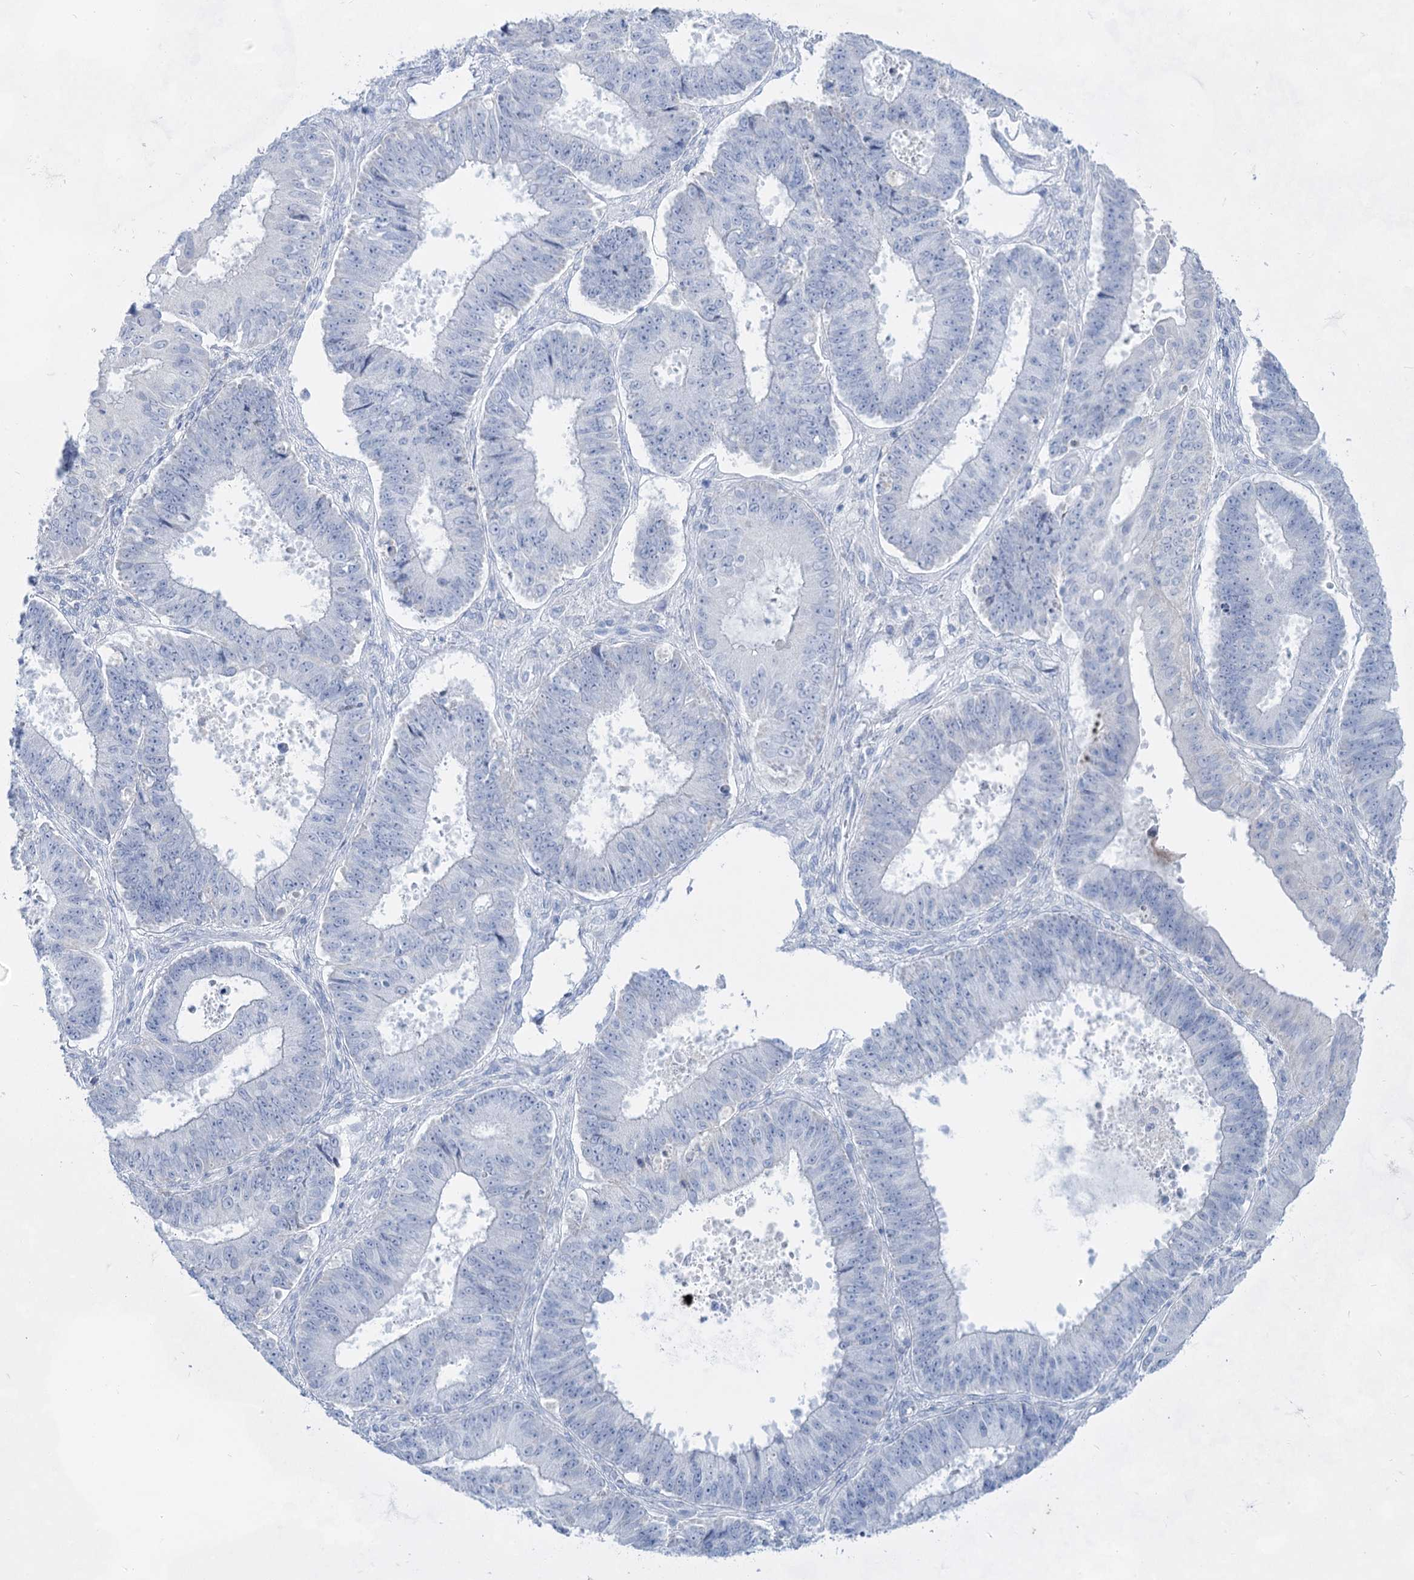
{"staining": {"intensity": "negative", "quantity": "none", "location": "none"}, "tissue": "ovarian cancer", "cell_type": "Tumor cells", "image_type": "cancer", "snomed": [{"axis": "morphology", "description": "Carcinoma, endometroid"}, {"axis": "topography", "description": "Appendix"}, {"axis": "topography", "description": "Ovary"}], "caption": "Tumor cells show no significant positivity in ovarian cancer. The staining was performed using DAB (3,3'-diaminobenzidine) to visualize the protein expression in brown, while the nuclei were stained in blue with hematoxylin (Magnification: 20x).", "gene": "ACRV1", "patient": {"sex": "female", "age": 42}}